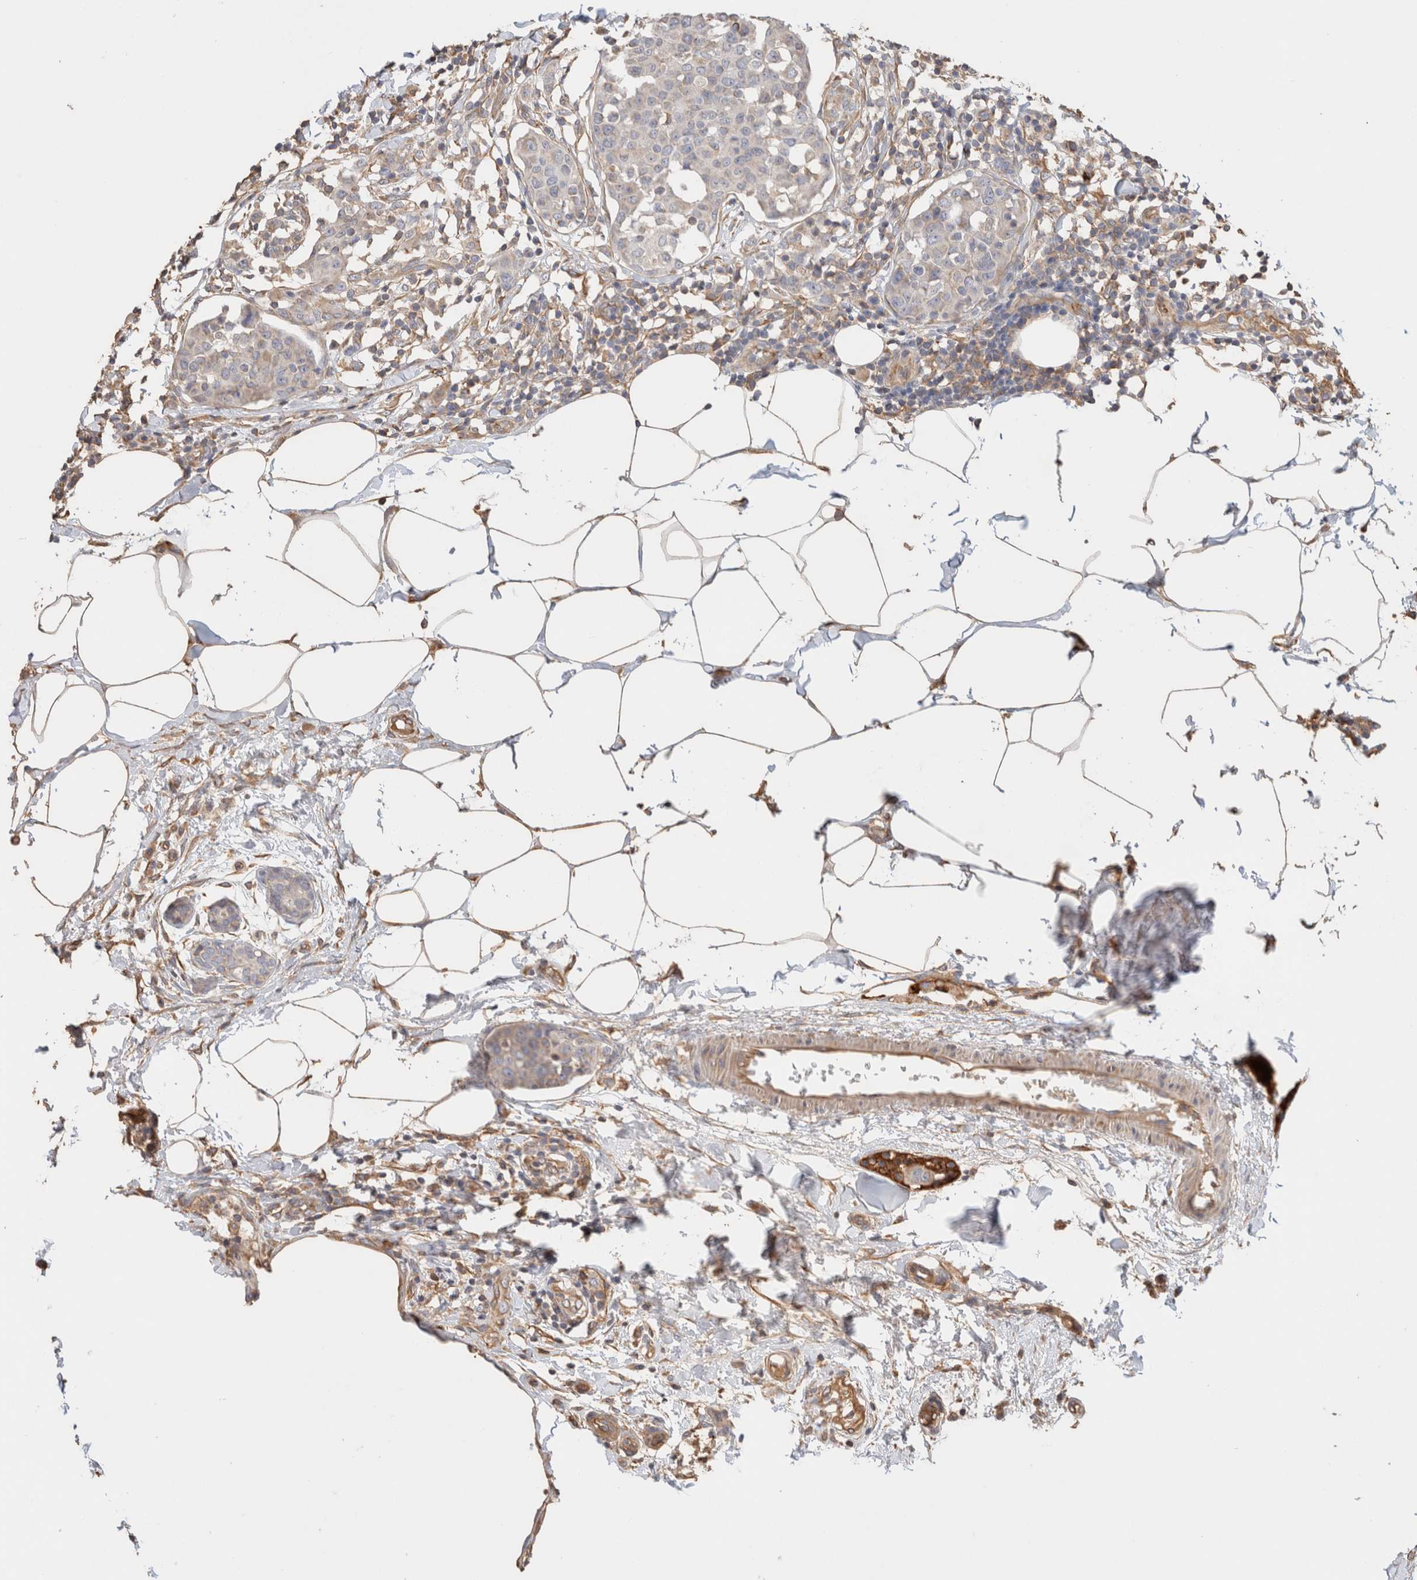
{"staining": {"intensity": "negative", "quantity": "none", "location": "none"}, "tissue": "breast cancer", "cell_type": "Tumor cells", "image_type": "cancer", "snomed": [{"axis": "morphology", "description": "Normal tissue, NOS"}, {"axis": "morphology", "description": "Duct carcinoma"}, {"axis": "topography", "description": "Breast"}], "caption": "Breast infiltrating ductal carcinoma stained for a protein using IHC shows no expression tumor cells.", "gene": "PROS1", "patient": {"sex": "female", "age": 37}}